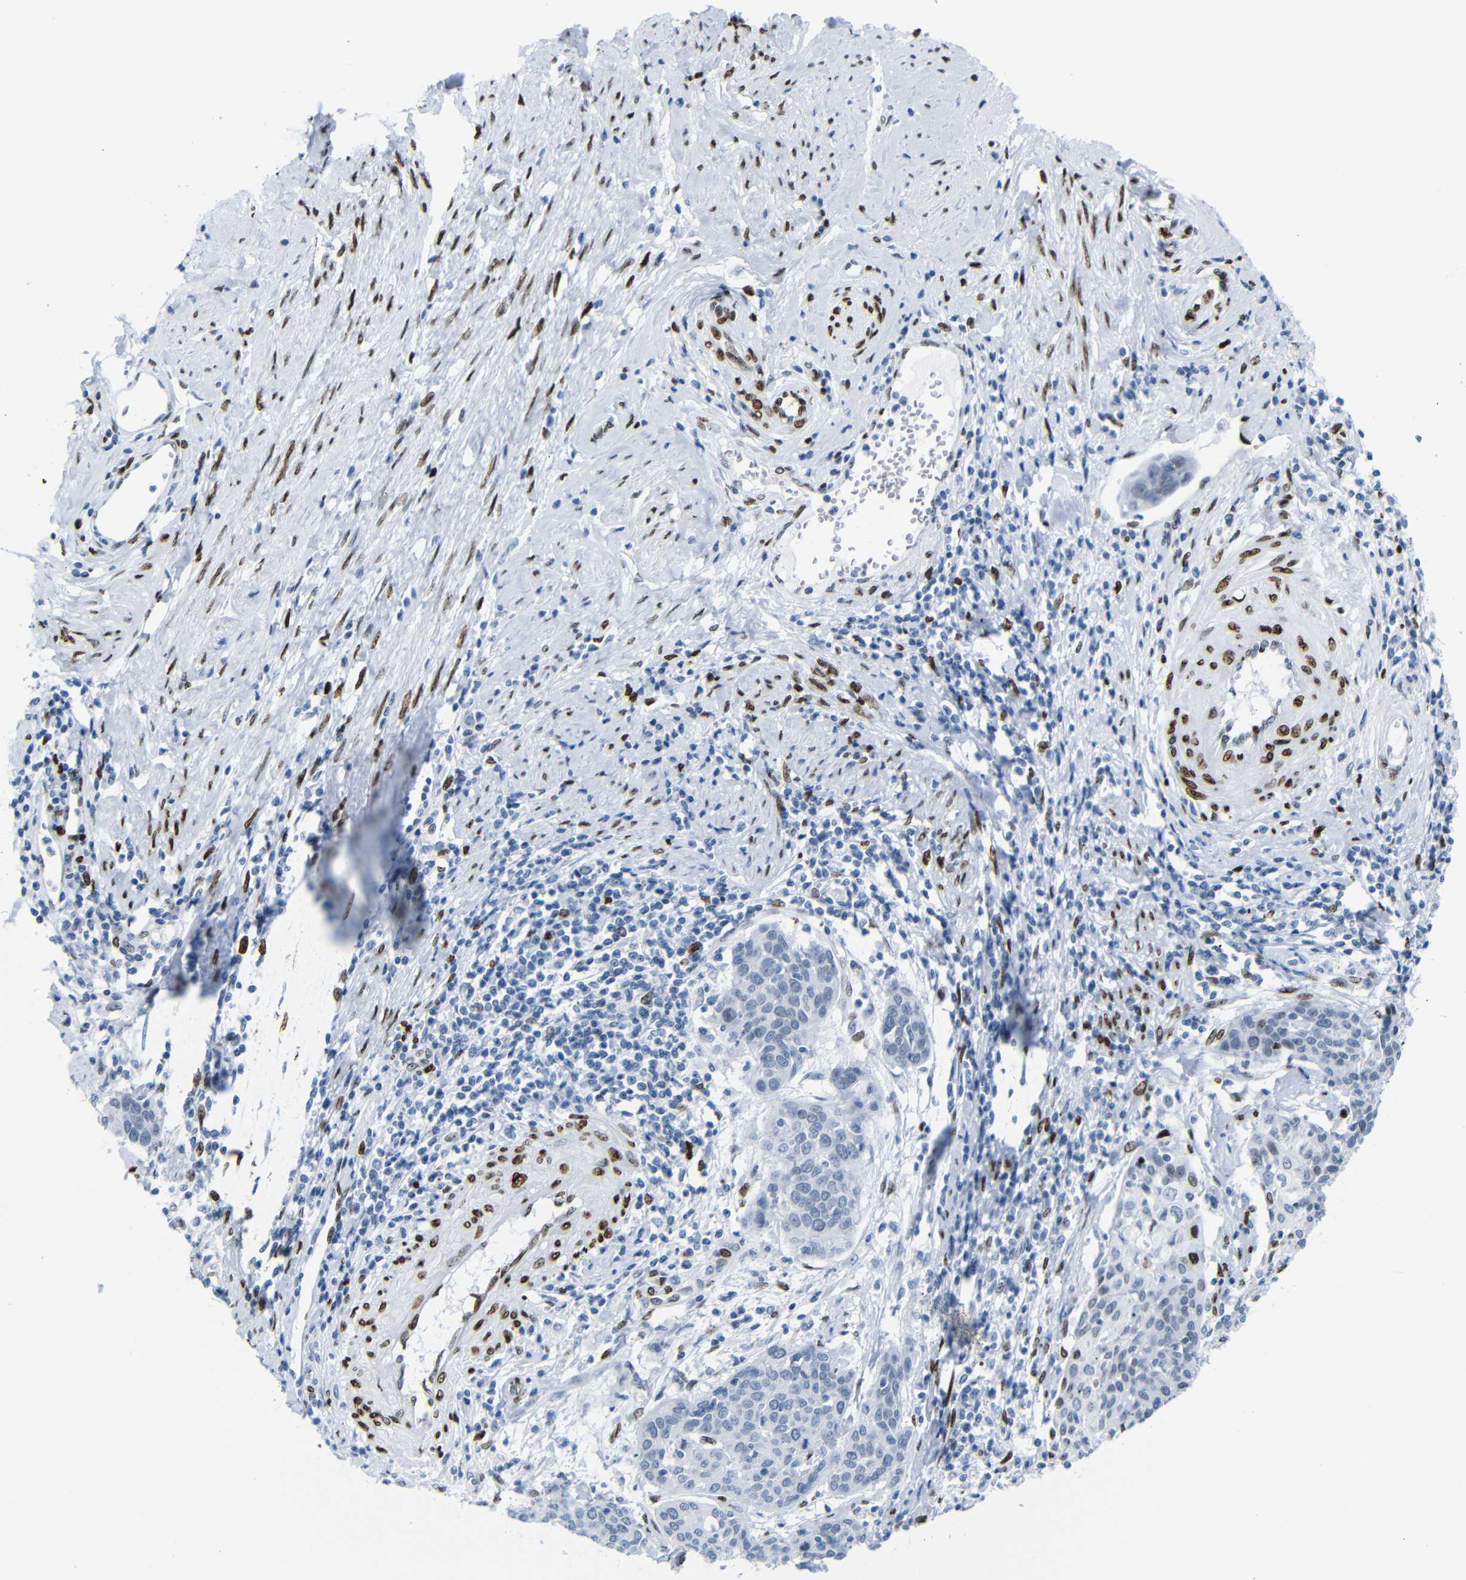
{"staining": {"intensity": "negative", "quantity": "none", "location": "none"}, "tissue": "cervical cancer", "cell_type": "Tumor cells", "image_type": "cancer", "snomed": [{"axis": "morphology", "description": "Squamous cell carcinoma, NOS"}, {"axis": "topography", "description": "Cervix"}], "caption": "The histopathology image displays no staining of tumor cells in squamous cell carcinoma (cervical).", "gene": "NPIPB15", "patient": {"sex": "female", "age": 38}}